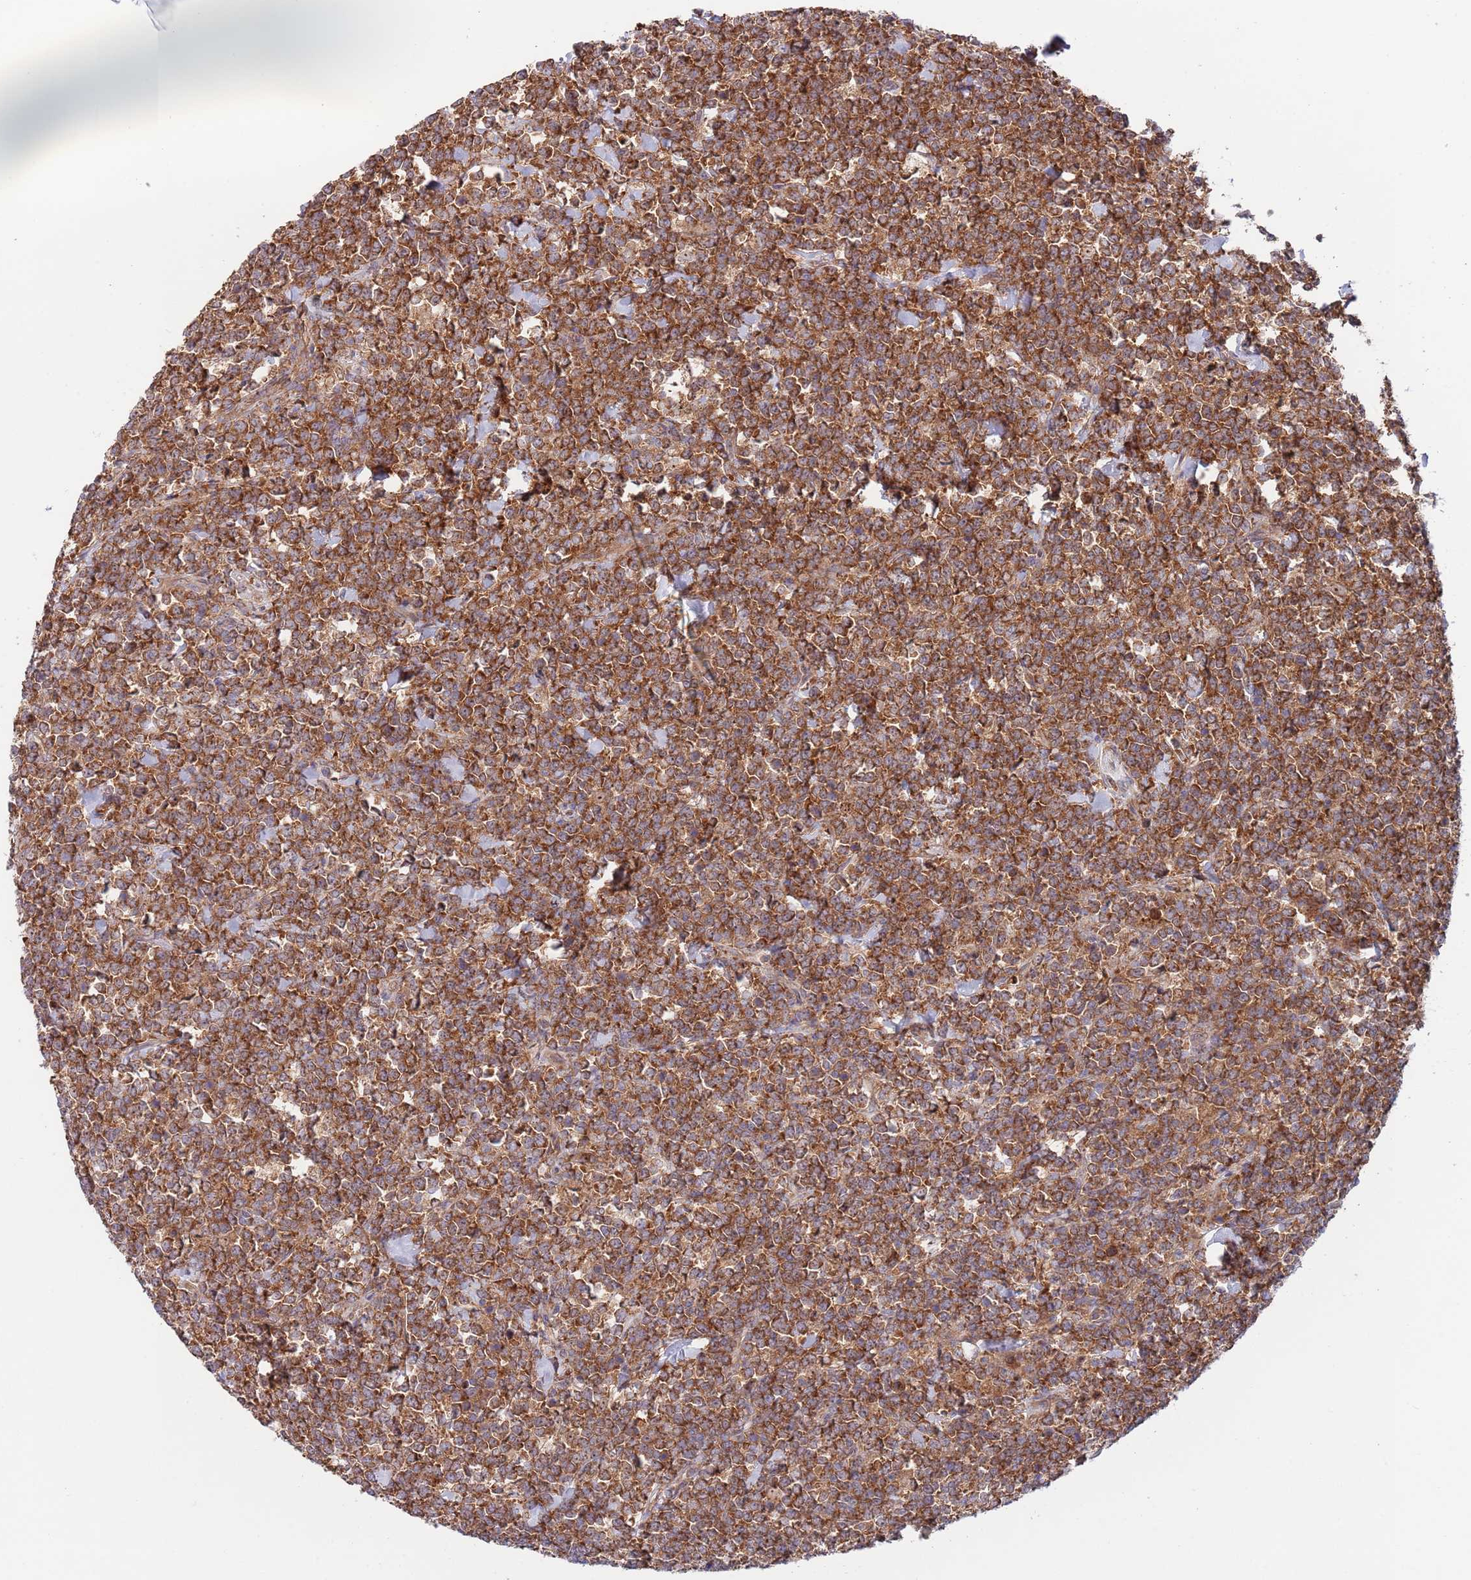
{"staining": {"intensity": "strong", "quantity": ">75%", "location": "cytoplasmic/membranous"}, "tissue": "lymphoma", "cell_type": "Tumor cells", "image_type": "cancer", "snomed": [{"axis": "morphology", "description": "Malignant lymphoma, non-Hodgkin's type, High grade"}, {"axis": "topography", "description": "Small intestine"}, {"axis": "topography", "description": "Colon"}], "caption": "Strong cytoplasmic/membranous positivity for a protein is appreciated in about >75% of tumor cells of lymphoma using immunohistochemistry (IHC).", "gene": "EIF3F", "patient": {"sex": "male", "age": 8}}